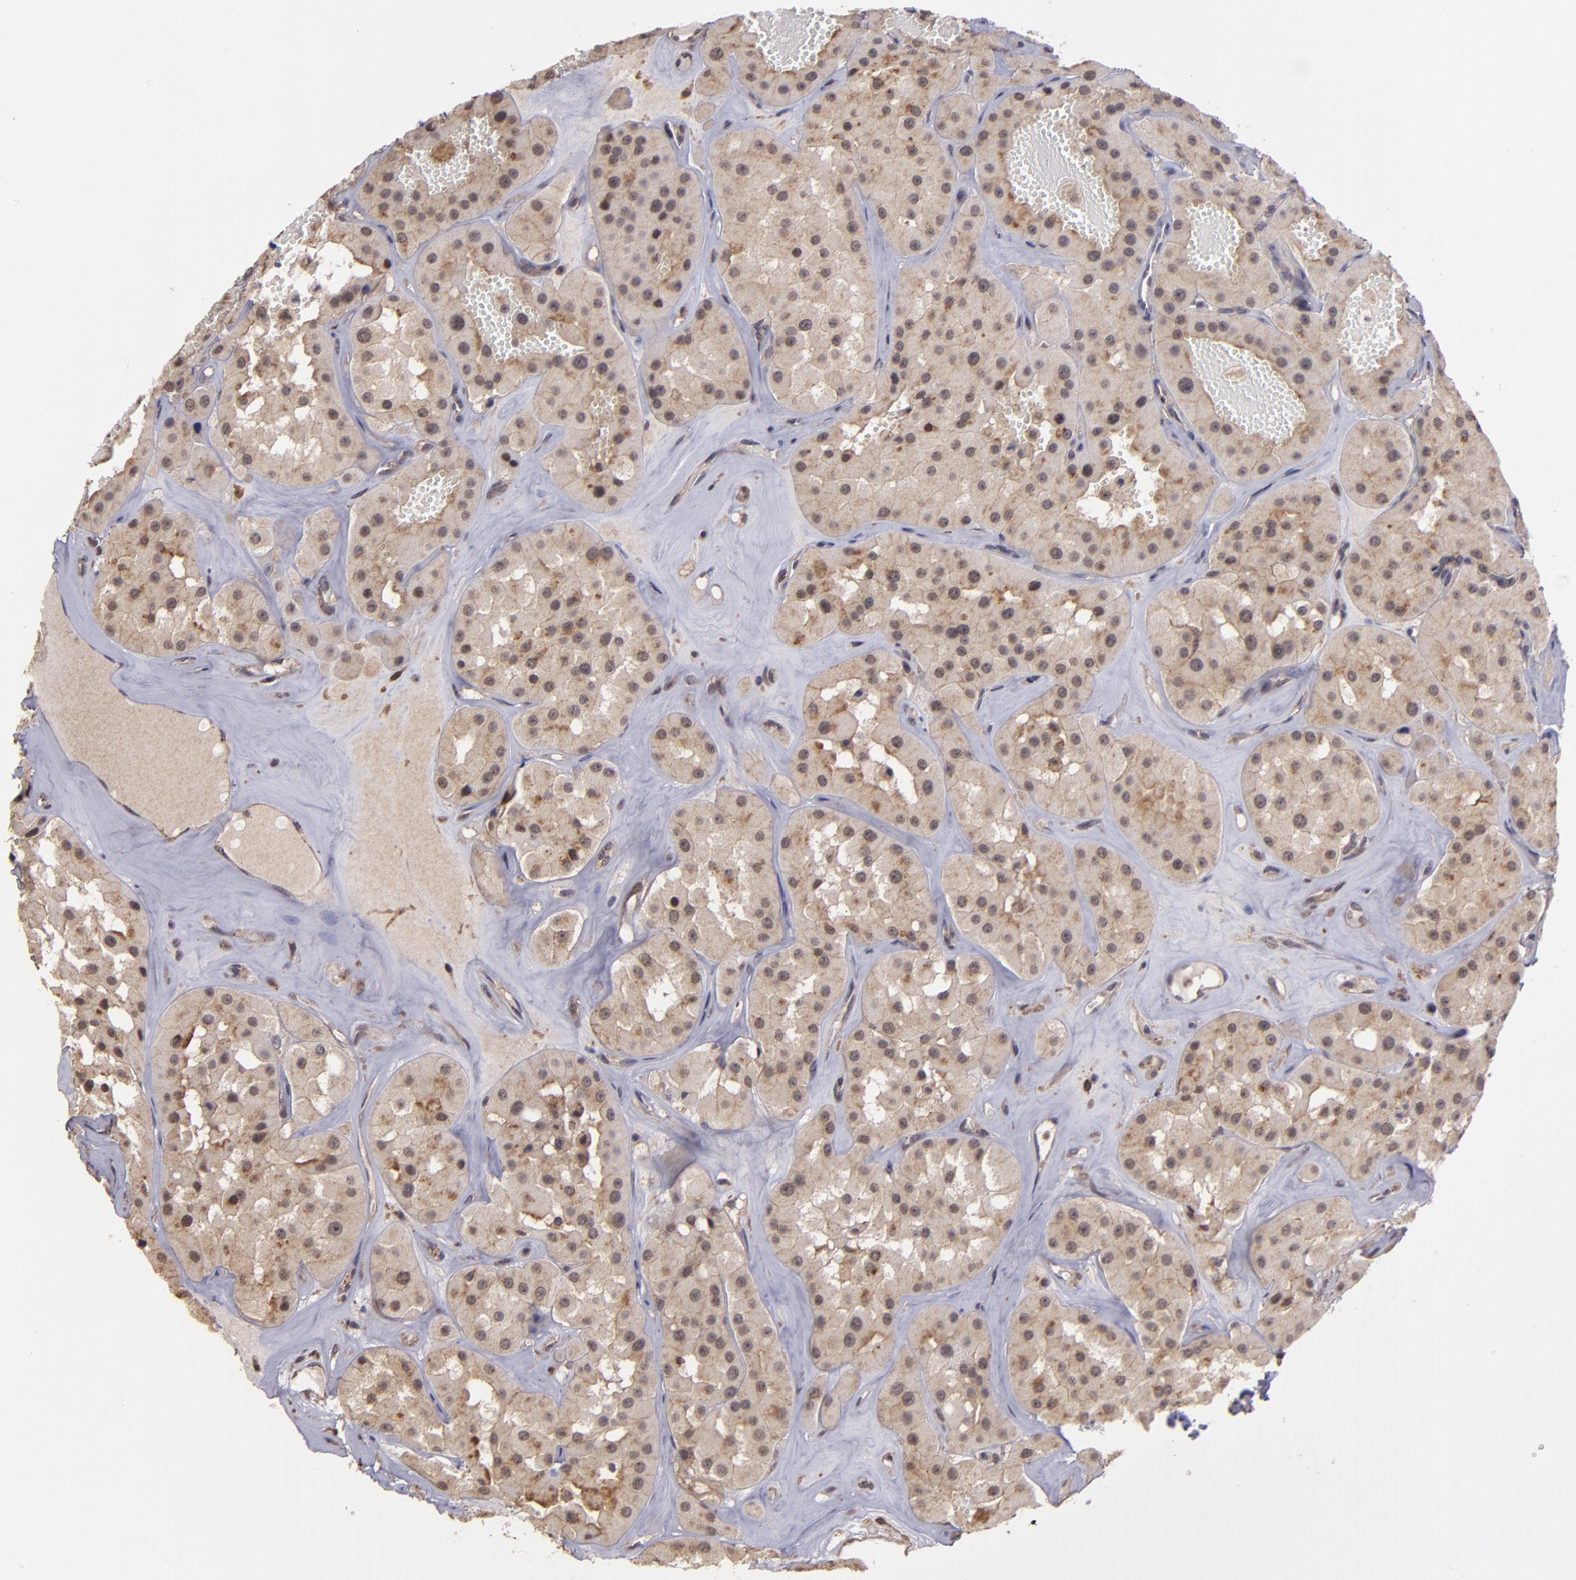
{"staining": {"intensity": "moderate", "quantity": ">75%", "location": "cytoplasmic/membranous,nuclear"}, "tissue": "renal cancer", "cell_type": "Tumor cells", "image_type": "cancer", "snomed": [{"axis": "morphology", "description": "Adenocarcinoma, uncertain malignant potential"}, {"axis": "topography", "description": "Kidney"}], "caption": "The photomicrograph exhibits a brown stain indicating the presence of a protein in the cytoplasmic/membranous and nuclear of tumor cells in adenocarcinoma,  uncertain malignant potential (renal).", "gene": "SIPA1L1", "patient": {"sex": "male", "age": 63}}